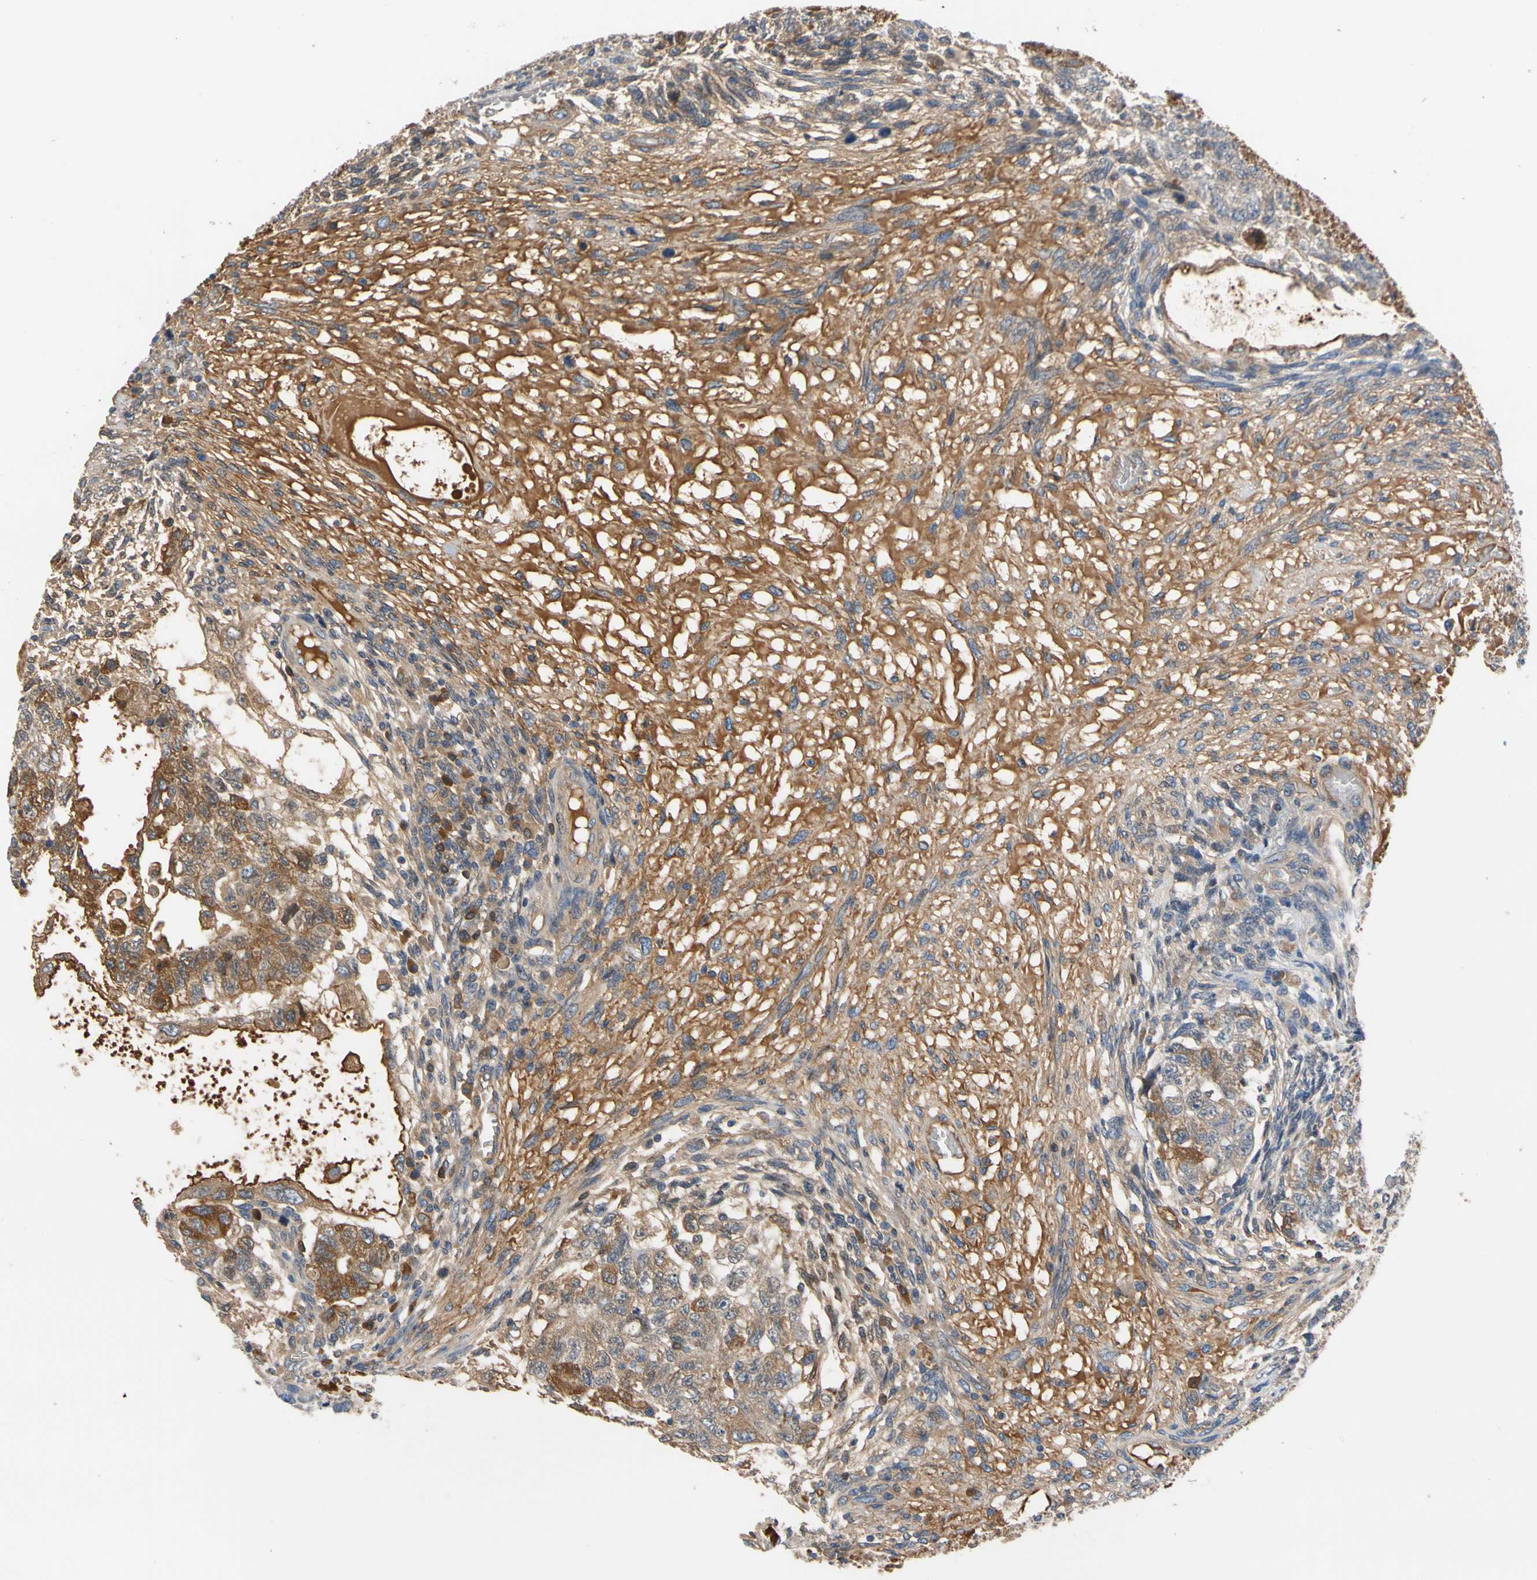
{"staining": {"intensity": "moderate", "quantity": "25%-75%", "location": "cytoplasmic/membranous"}, "tissue": "testis cancer", "cell_type": "Tumor cells", "image_type": "cancer", "snomed": [{"axis": "morphology", "description": "Normal tissue, NOS"}, {"axis": "morphology", "description": "Carcinoma, Embryonal, NOS"}, {"axis": "topography", "description": "Testis"}], "caption": "This is a photomicrograph of IHC staining of embryonal carcinoma (testis), which shows moderate expression in the cytoplasmic/membranous of tumor cells.", "gene": "ENTREP3", "patient": {"sex": "male", "age": 36}}